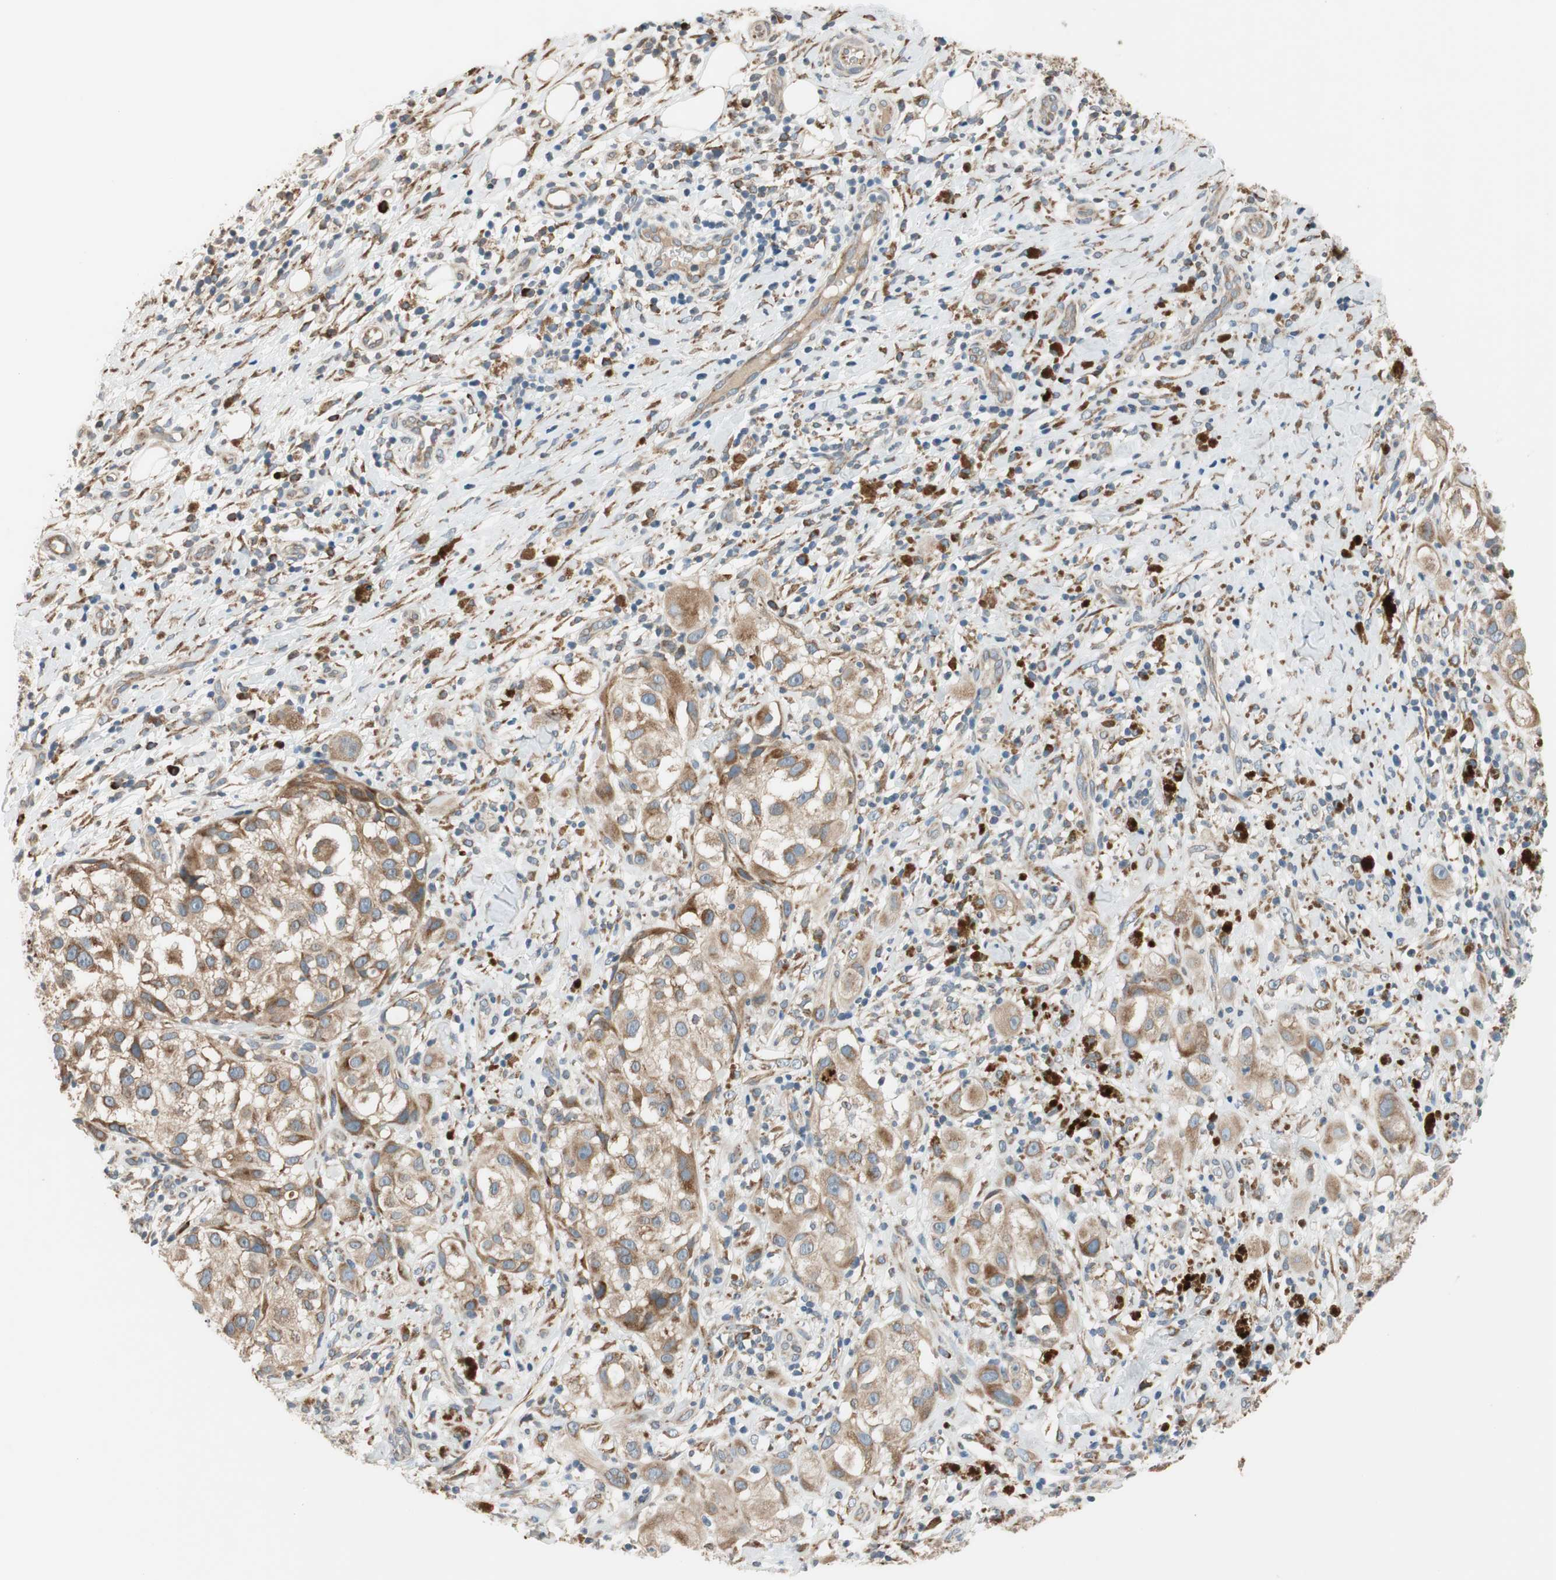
{"staining": {"intensity": "moderate", "quantity": ">75%", "location": "cytoplasmic/membranous"}, "tissue": "melanoma", "cell_type": "Tumor cells", "image_type": "cancer", "snomed": [{"axis": "morphology", "description": "Necrosis, NOS"}, {"axis": "morphology", "description": "Malignant melanoma, NOS"}, {"axis": "topography", "description": "Skin"}], "caption": "The photomicrograph reveals staining of malignant melanoma, revealing moderate cytoplasmic/membranous protein positivity (brown color) within tumor cells. Using DAB (brown) and hematoxylin (blue) stains, captured at high magnification using brightfield microscopy.", "gene": "RPN2", "patient": {"sex": "female", "age": 87}}